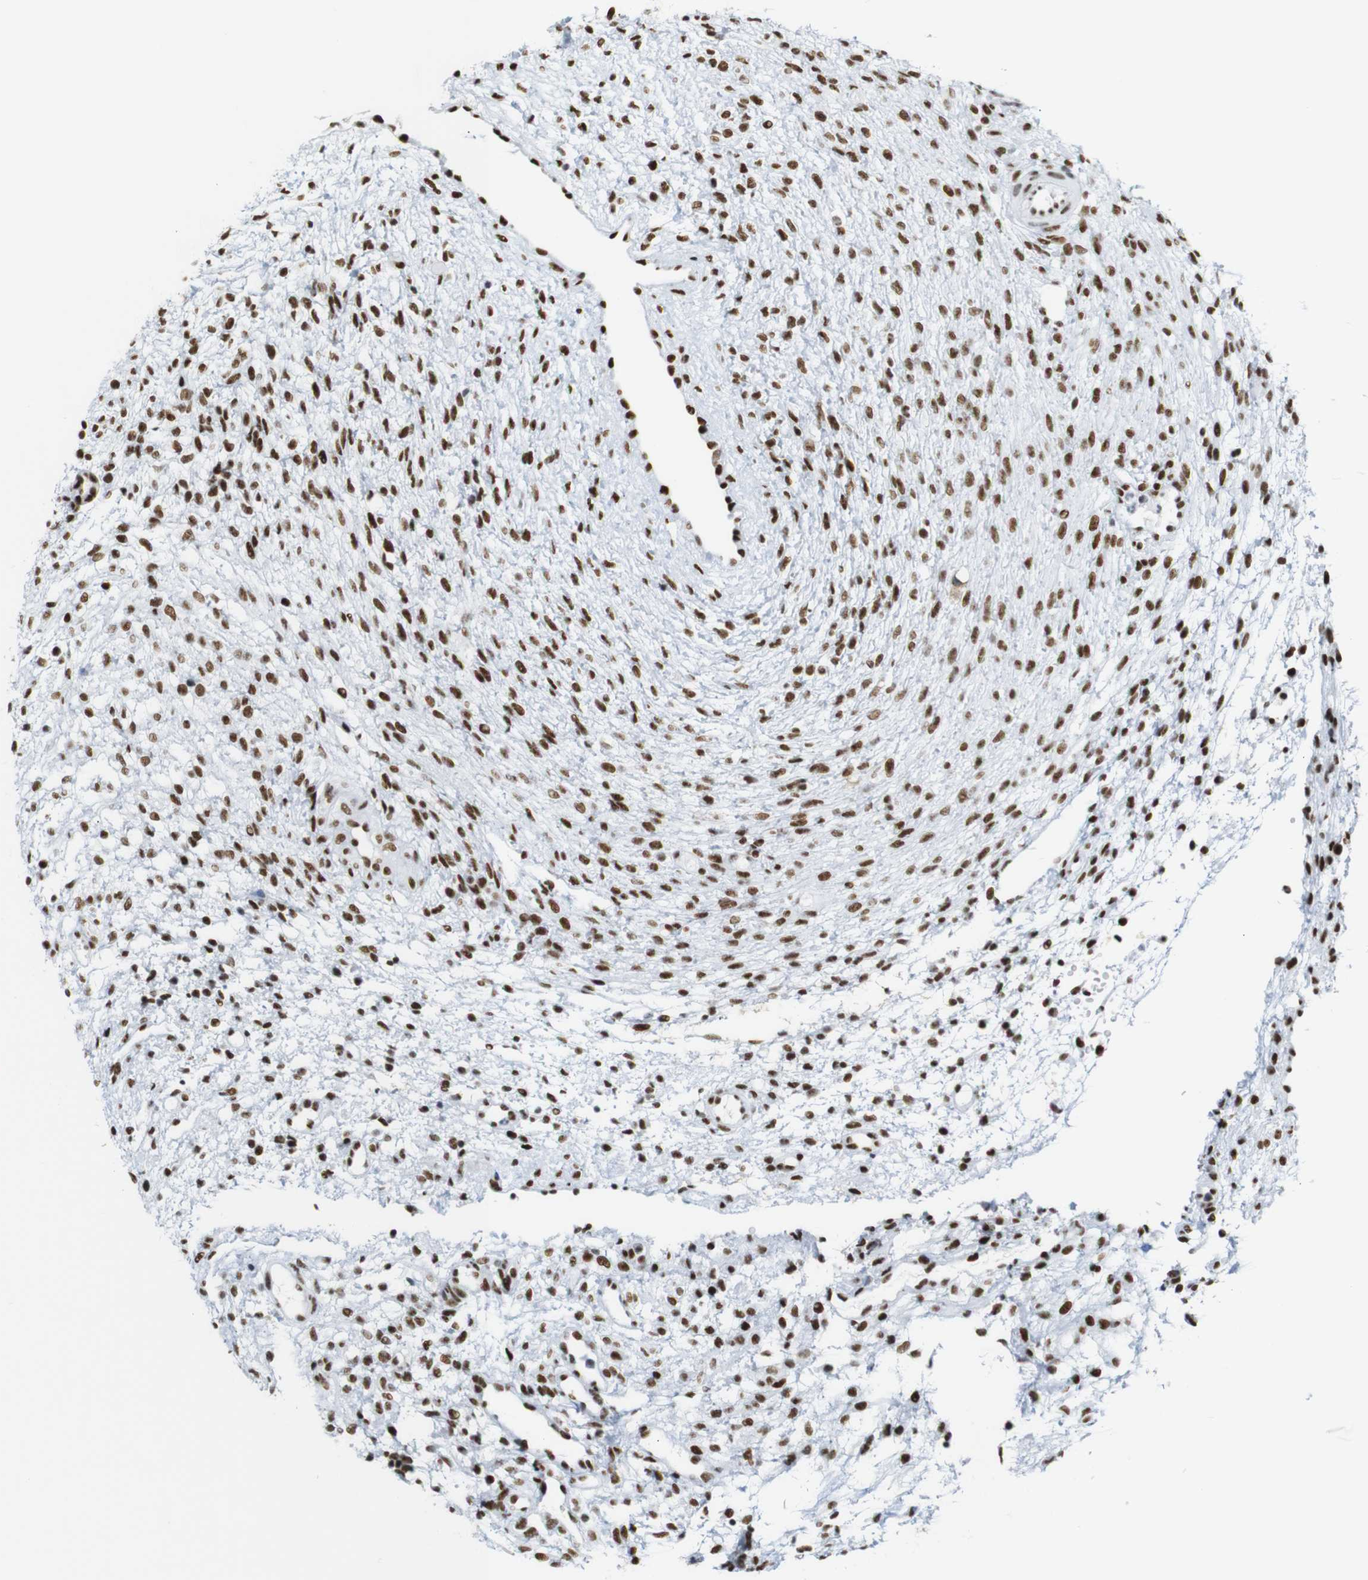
{"staining": {"intensity": "strong", "quantity": "25%-75%", "location": "nuclear"}, "tissue": "ovary", "cell_type": "Ovarian stroma cells", "image_type": "normal", "snomed": [{"axis": "morphology", "description": "Normal tissue, NOS"}, {"axis": "morphology", "description": "Cyst, NOS"}, {"axis": "topography", "description": "Ovary"}], "caption": "Protein expression analysis of benign ovary reveals strong nuclear staining in approximately 25%-75% of ovarian stroma cells.", "gene": "TRA2B", "patient": {"sex": "female", "age": 18}}